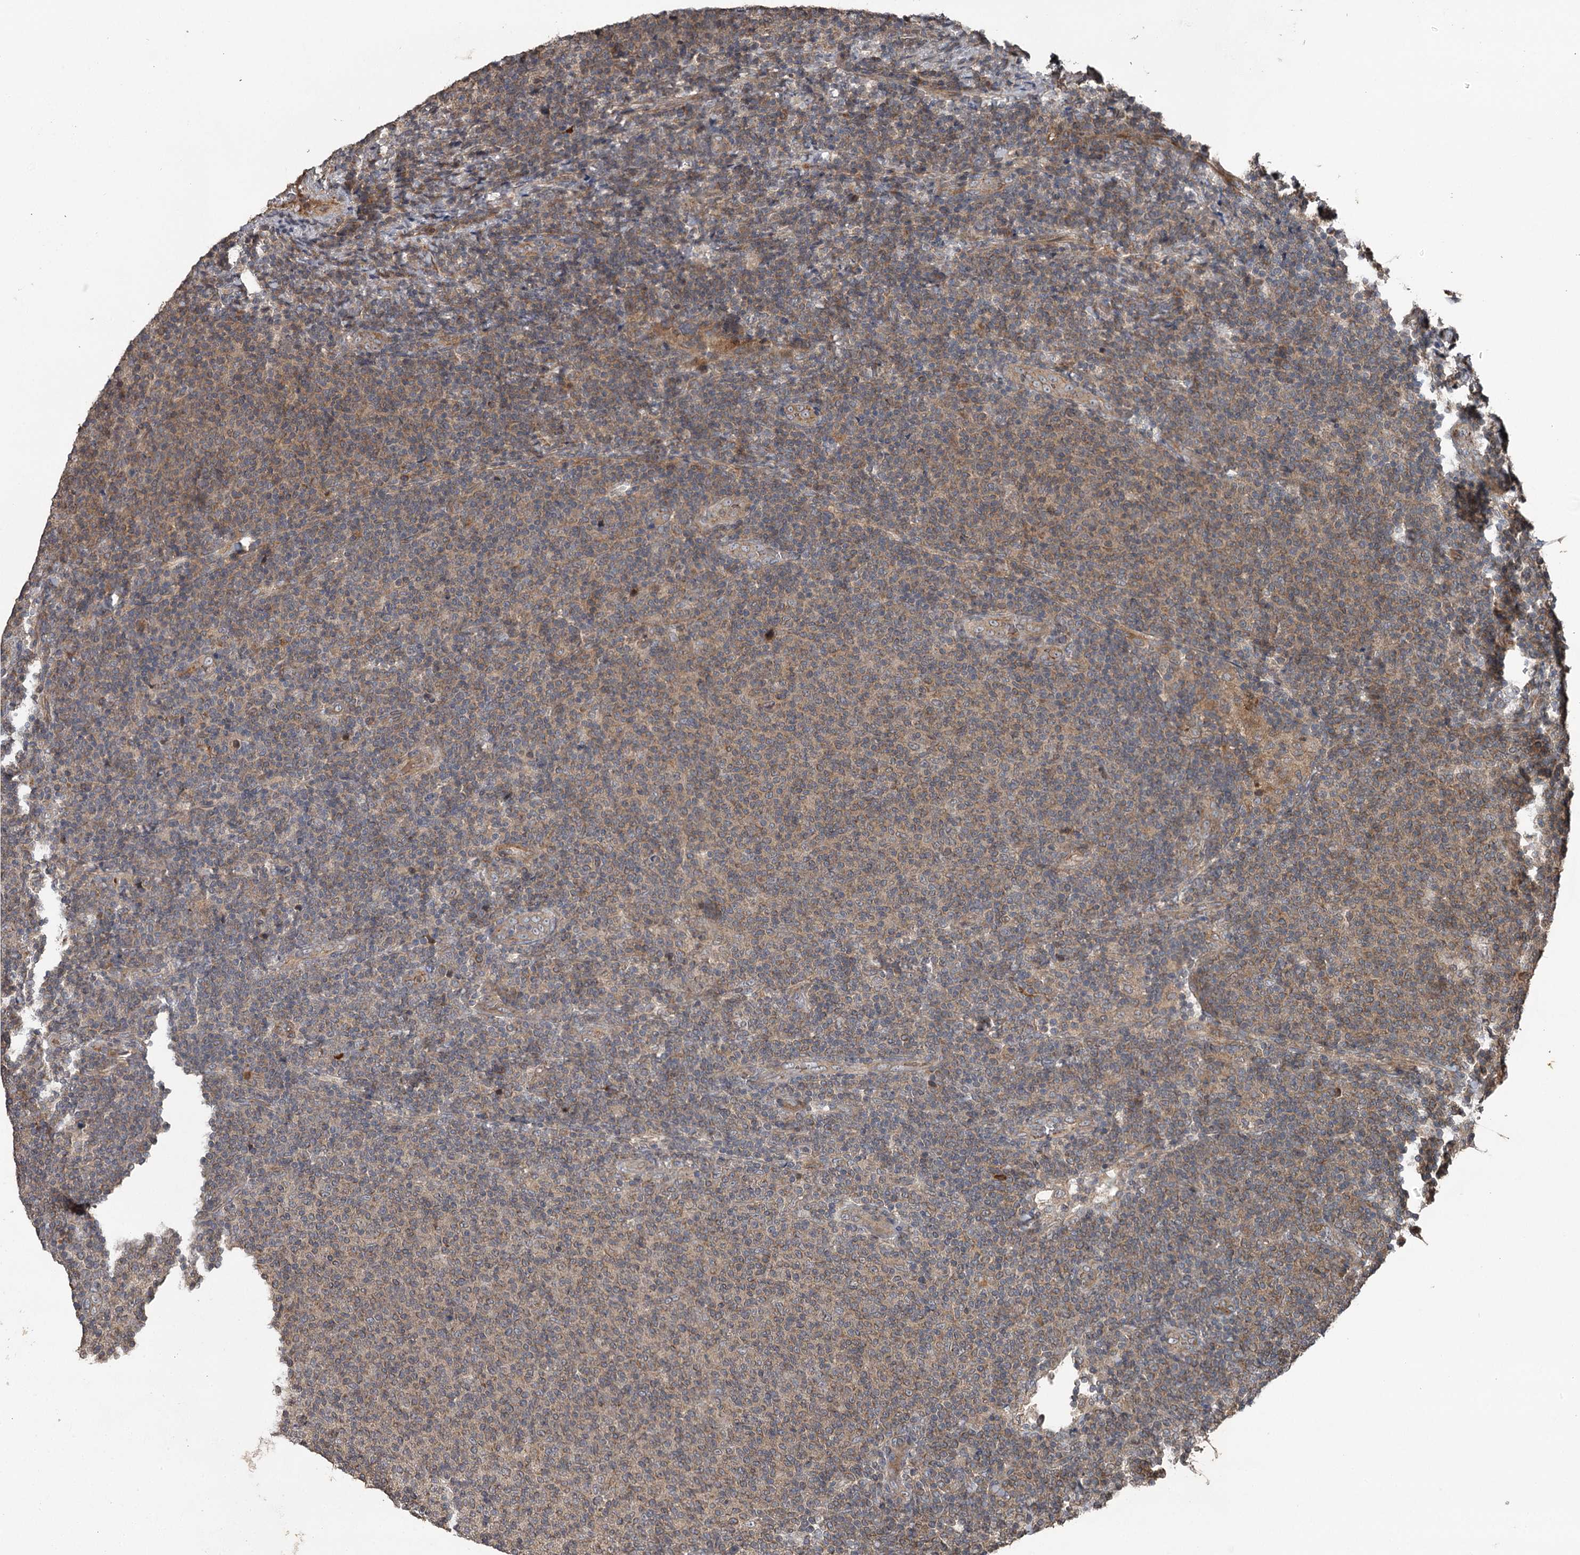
{"staining": {"intensity": "weak", "quantity": "25%-75%", "location": "cytoplasmic/membranous"}, "tissue": "lymphoma", "cell_type": "Tumor cells", "image_type": "cancer", "snomed": [{"axis": "morphology", "description": "Malignant lymphoma, non-Hodgkin's type, Low grade"}, {"axis": "topography", "description": "Lymph node"}], "caption": "Weak cytoplasmic/membranous staining is seen in approximately 25%-75% of tumor cells in lymphoma.", "gene": "RAB21", "patient": {"sex": "male", "age": 66}}